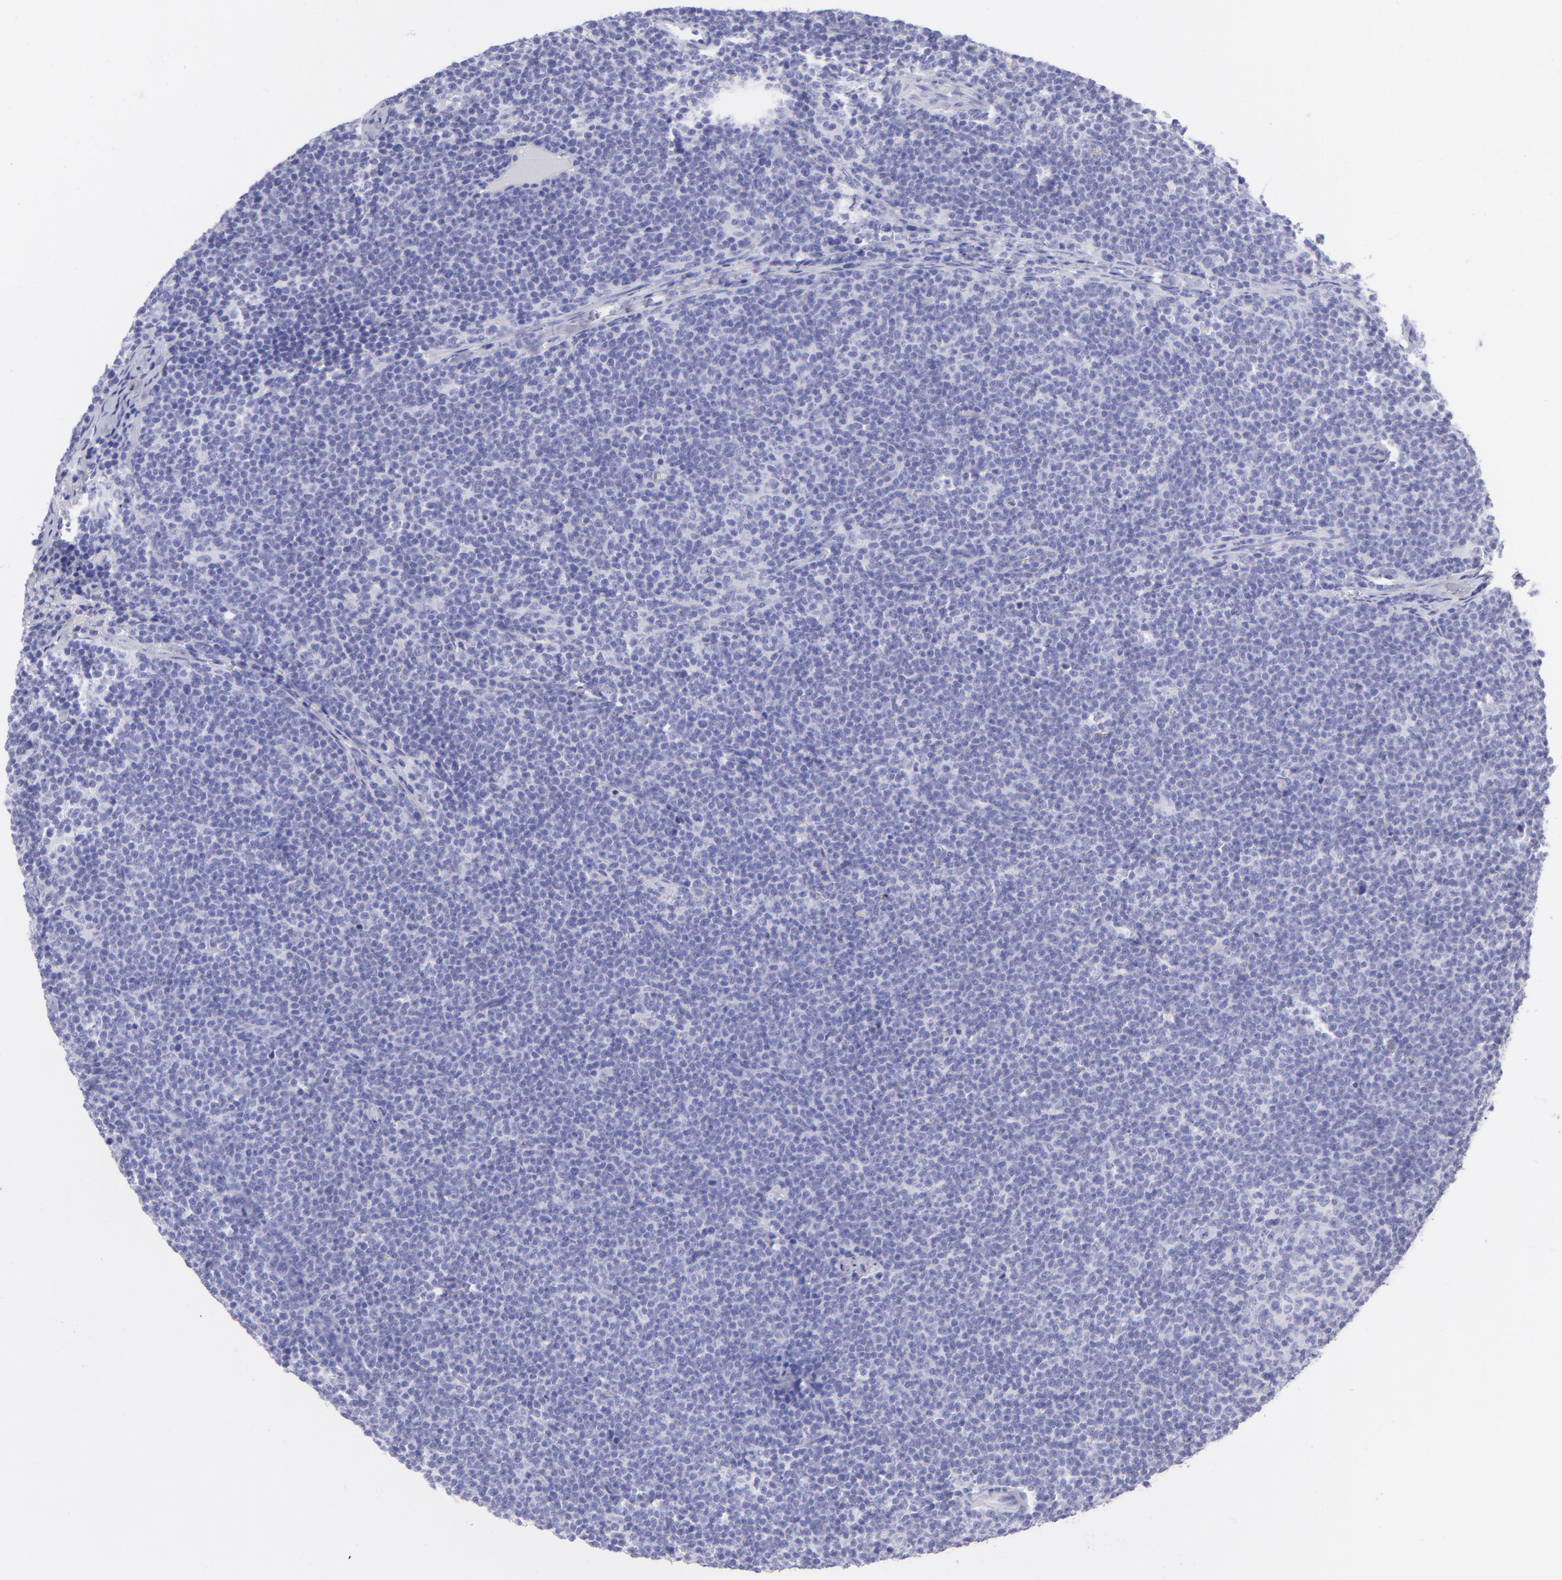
{"staining": {"intensity": "negative", "quantity": "none", "location": "none"}, "tissue": "lymphoma", "cell_type": "Tumor cells", "image_type": "cancer", "snomed": [{"axis": "morphology", "description": "Malignant lymphoma, non-Hodgkin's type, High grade"}, {"axis": "topography", "description": "Lymph node"}], "caption": "This is an immunohistochemistry (IHC) photomicrograph of high-grade malignant lymphoma, non-Hodgkin's type. There is no staining in tumor cells.", "gene": "SLC1A3", "patient": {"sex": "female", "age": 58}}